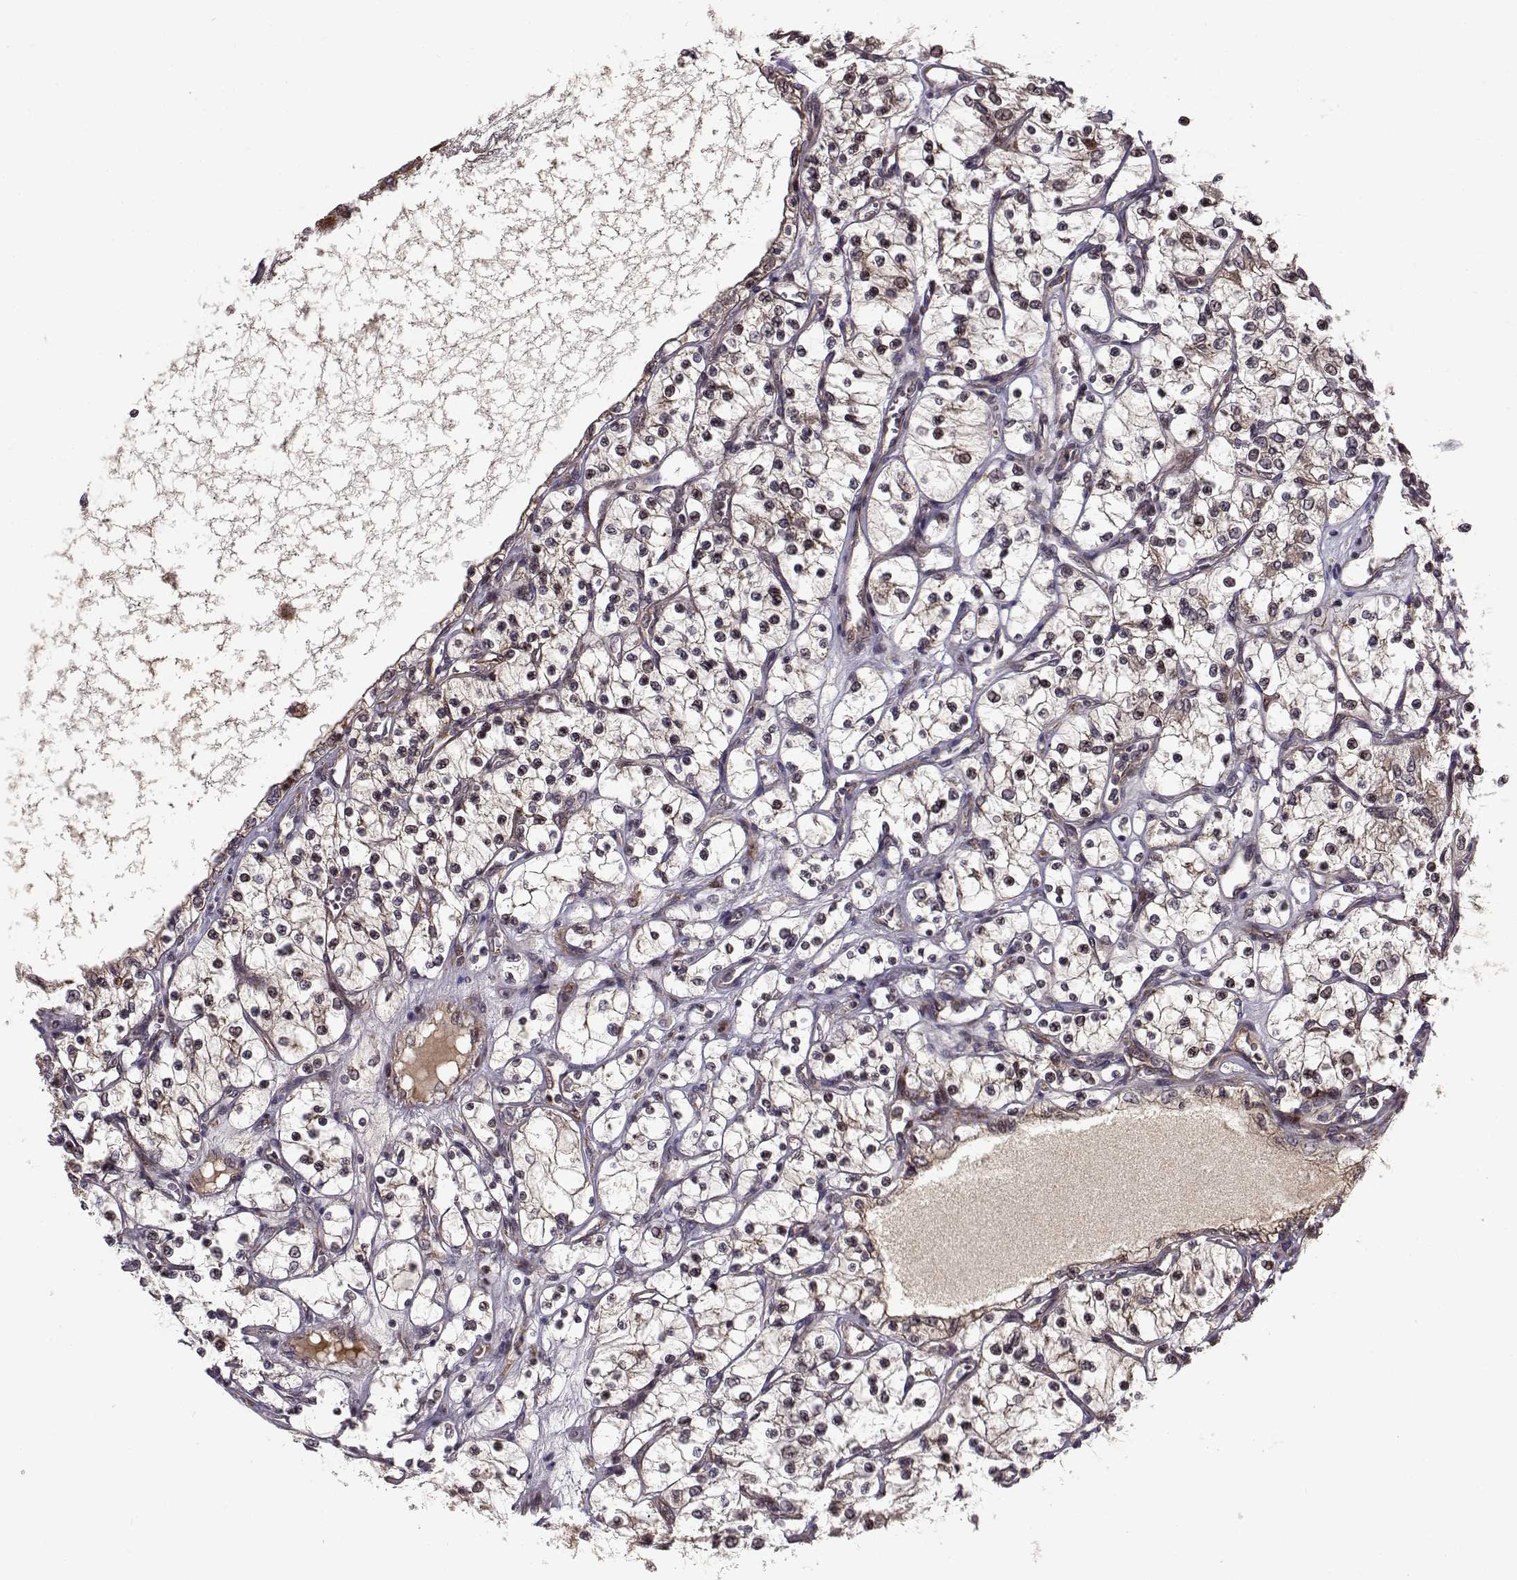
{"staining": {"intensity": "weak", "quantity": "<25%", "location": "cytoplasmic/membranous"}, "tissue": "renal cancer", "cell_type": "Tumor cells", "image_type": "cancer", "snomed": [{"axis": "morphology", "description": "Adenocarcinoma, NOS"}, {"axis": "topography", "description": "Kidney"}], "caption": "Tumor cells show no significant expression in renal cancer (adenocarcinoma). The staining is performed using DAB (3,3'-diaminobenzidine) brown chromogen with nuclei counter-stained in using hematoxylin.", "gene": "RPL31", "patient": {"sex": "female", "age": 69}}